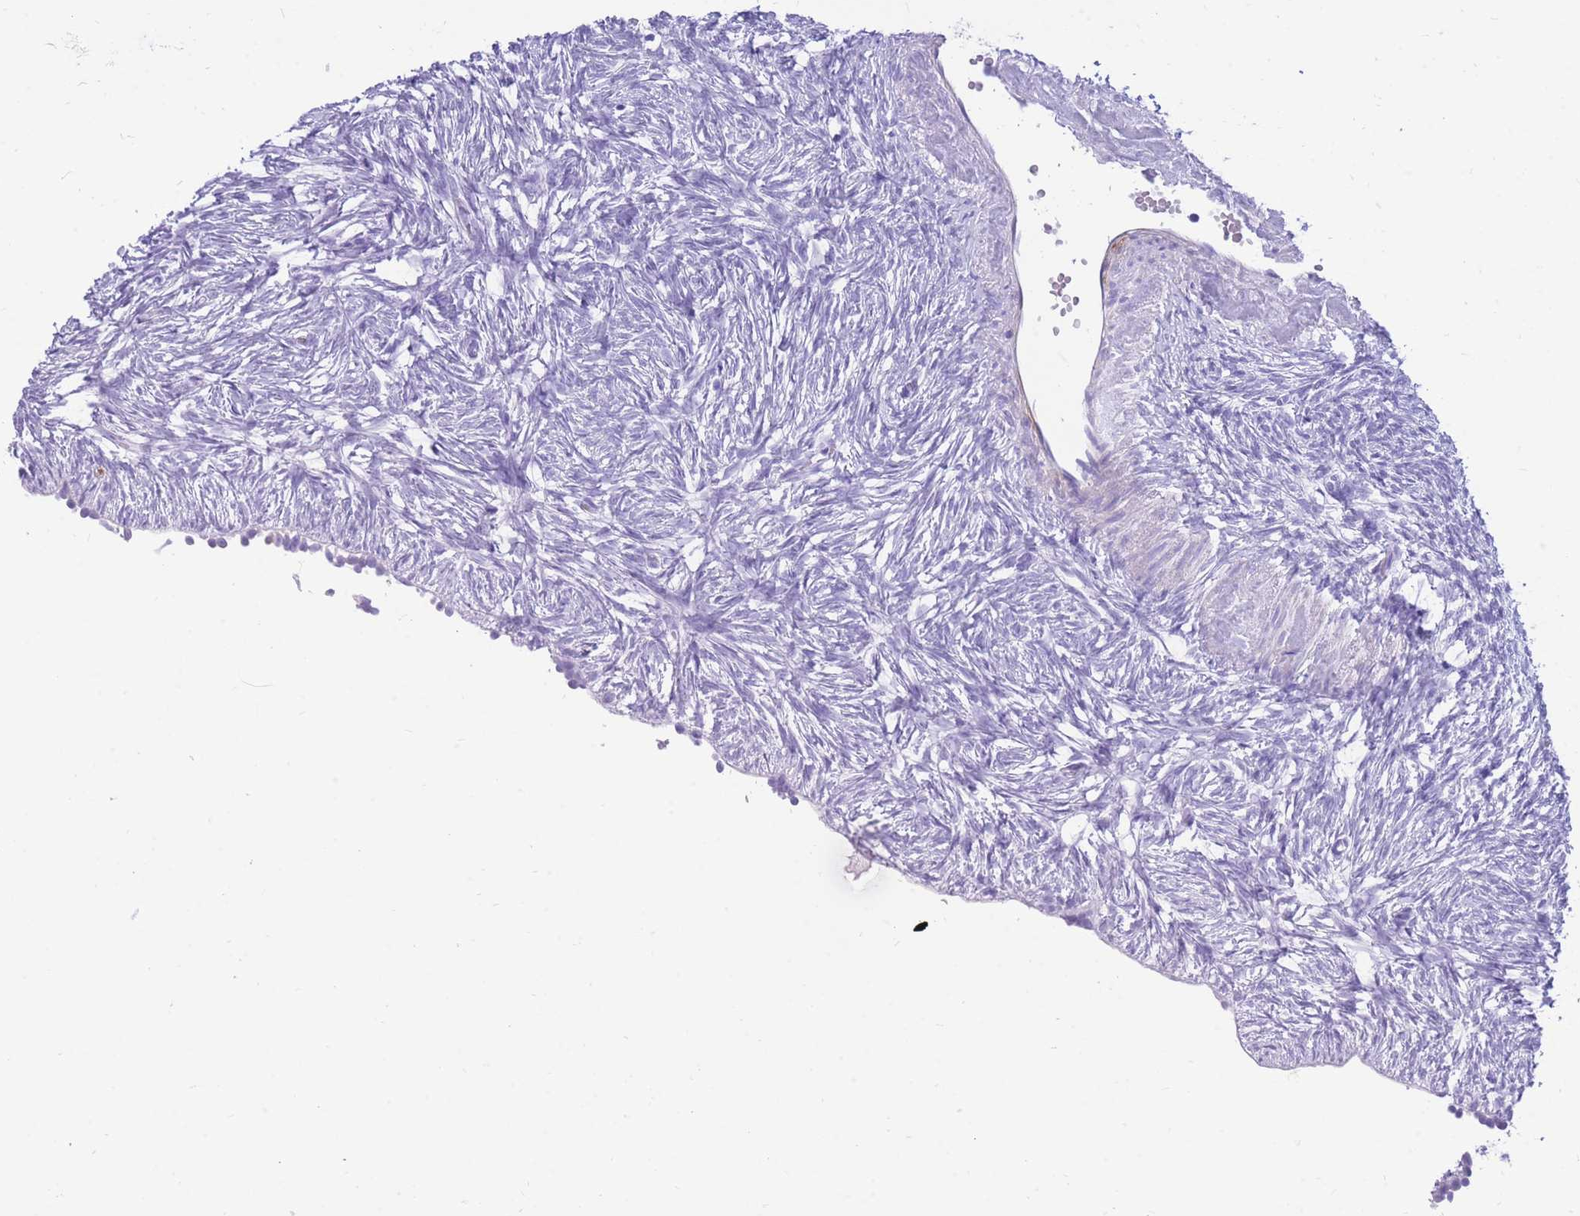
{"staining": {"intensity": "negative", "quantity": "none", "location": "none"}, "tissue": "ovary", "cell_type": "Follicle cells", "image_type": "normal", "snomed": [{"axis": "morphology", "description": "Normal tissue, NOS"}, {"axis": "topography", "description": "Ovary"}], "caption": "Protein analysis of normal ovary displays no significant expression in follicle cells.", "gene": "ZFP62", "patient": {"sex": "female", "age": 51}}